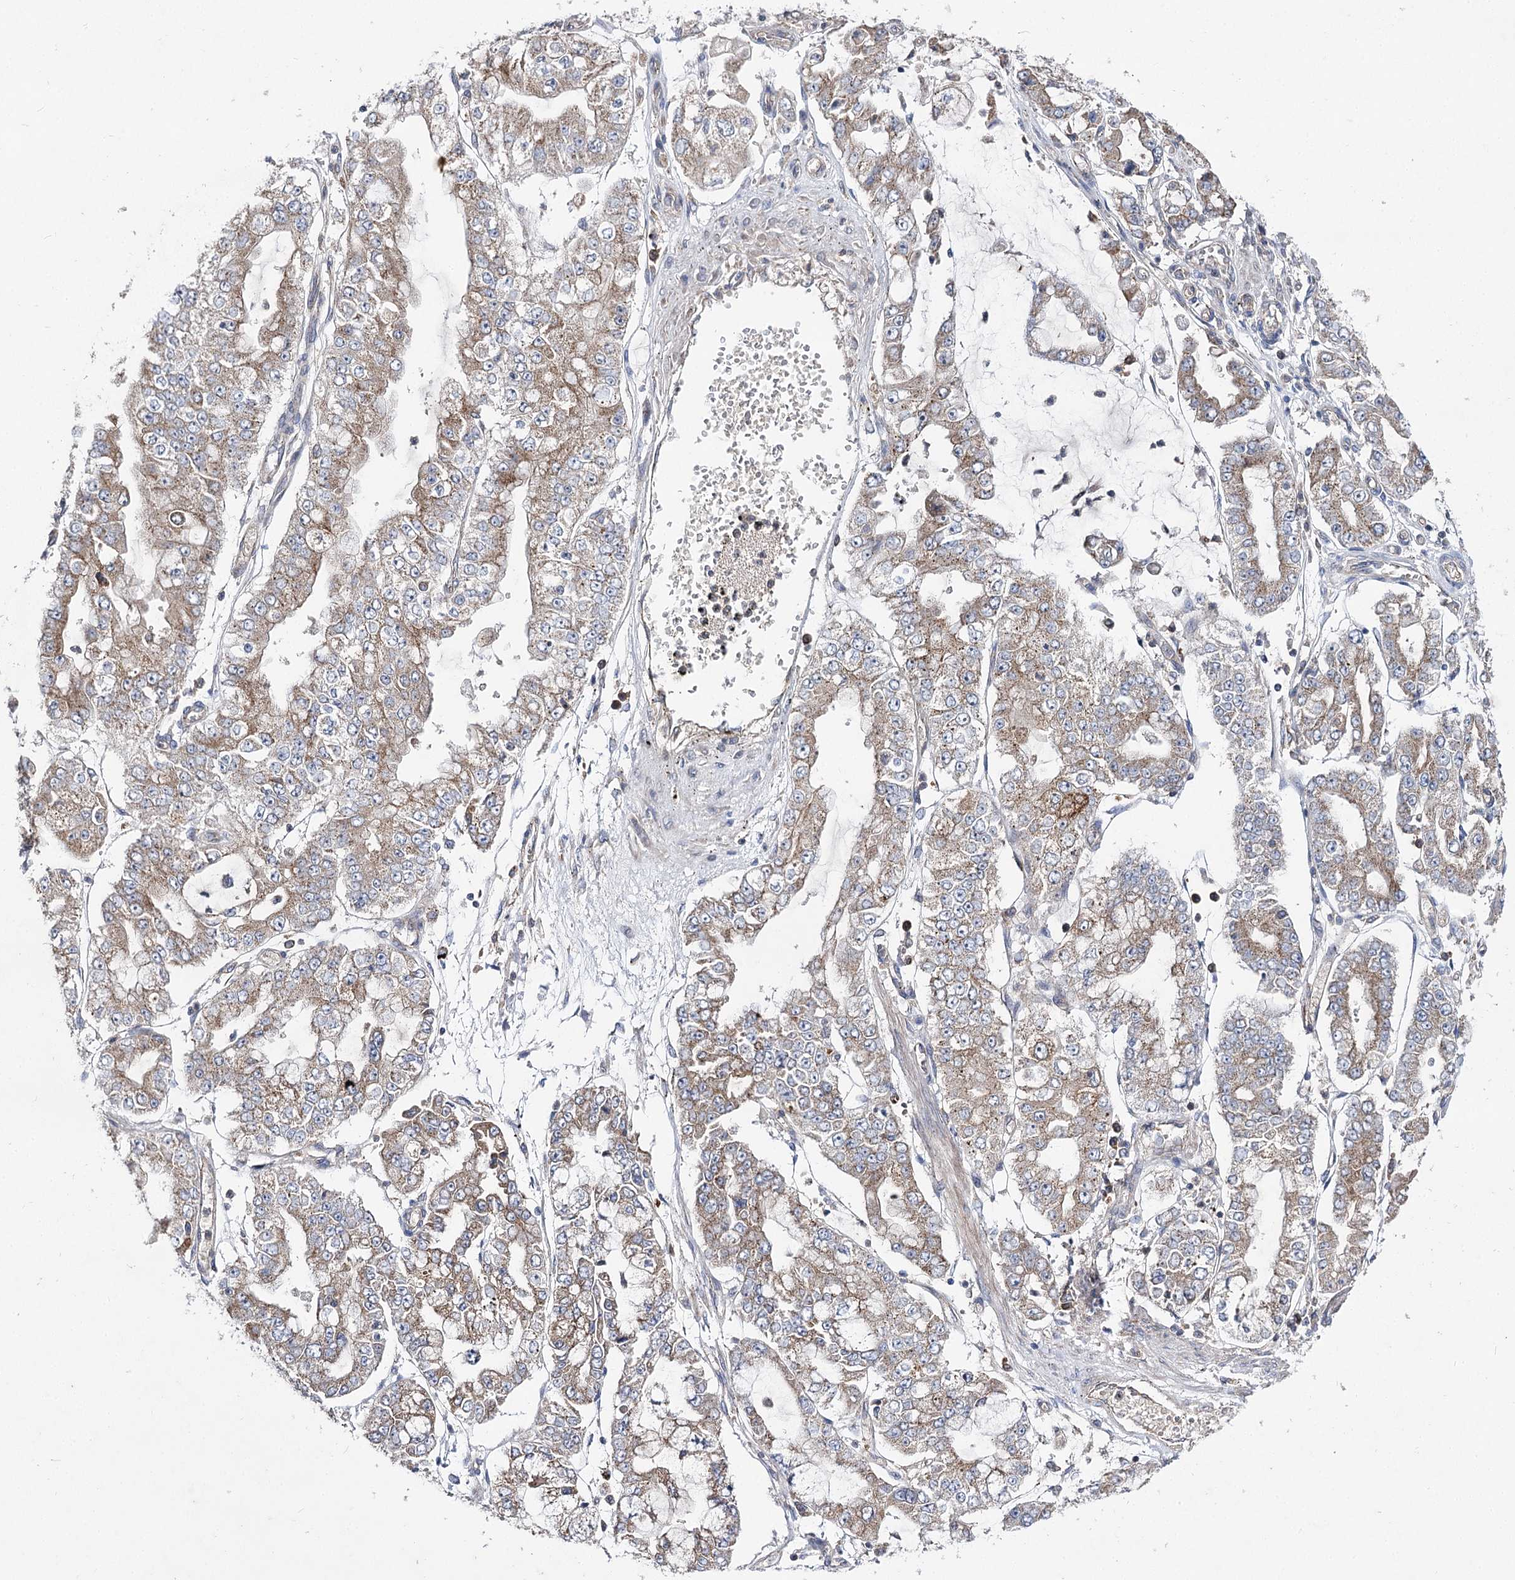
{"staining": {"intensity": "moderate", "quantity": ">75%", "location": "cytoplasmic/membranous"}, "tissue": "stomach cancer", "cell_type": "Tumor cells", "image_type": "cancer", "snomed": [{"axis": "morphology", "description": "Adenocarcinoma, NOS"}, {"axis": "topography", "description": "Stomach"}], "caption": "This is a histology image of immunohistochemistry staining of stomach cancer (adenocarcinoma), which shows moderate positivity in the cytoplasmic/membranous of tumor cells.", "gene": "AURKC", "patient": {"sex": "male", "age": 76}}